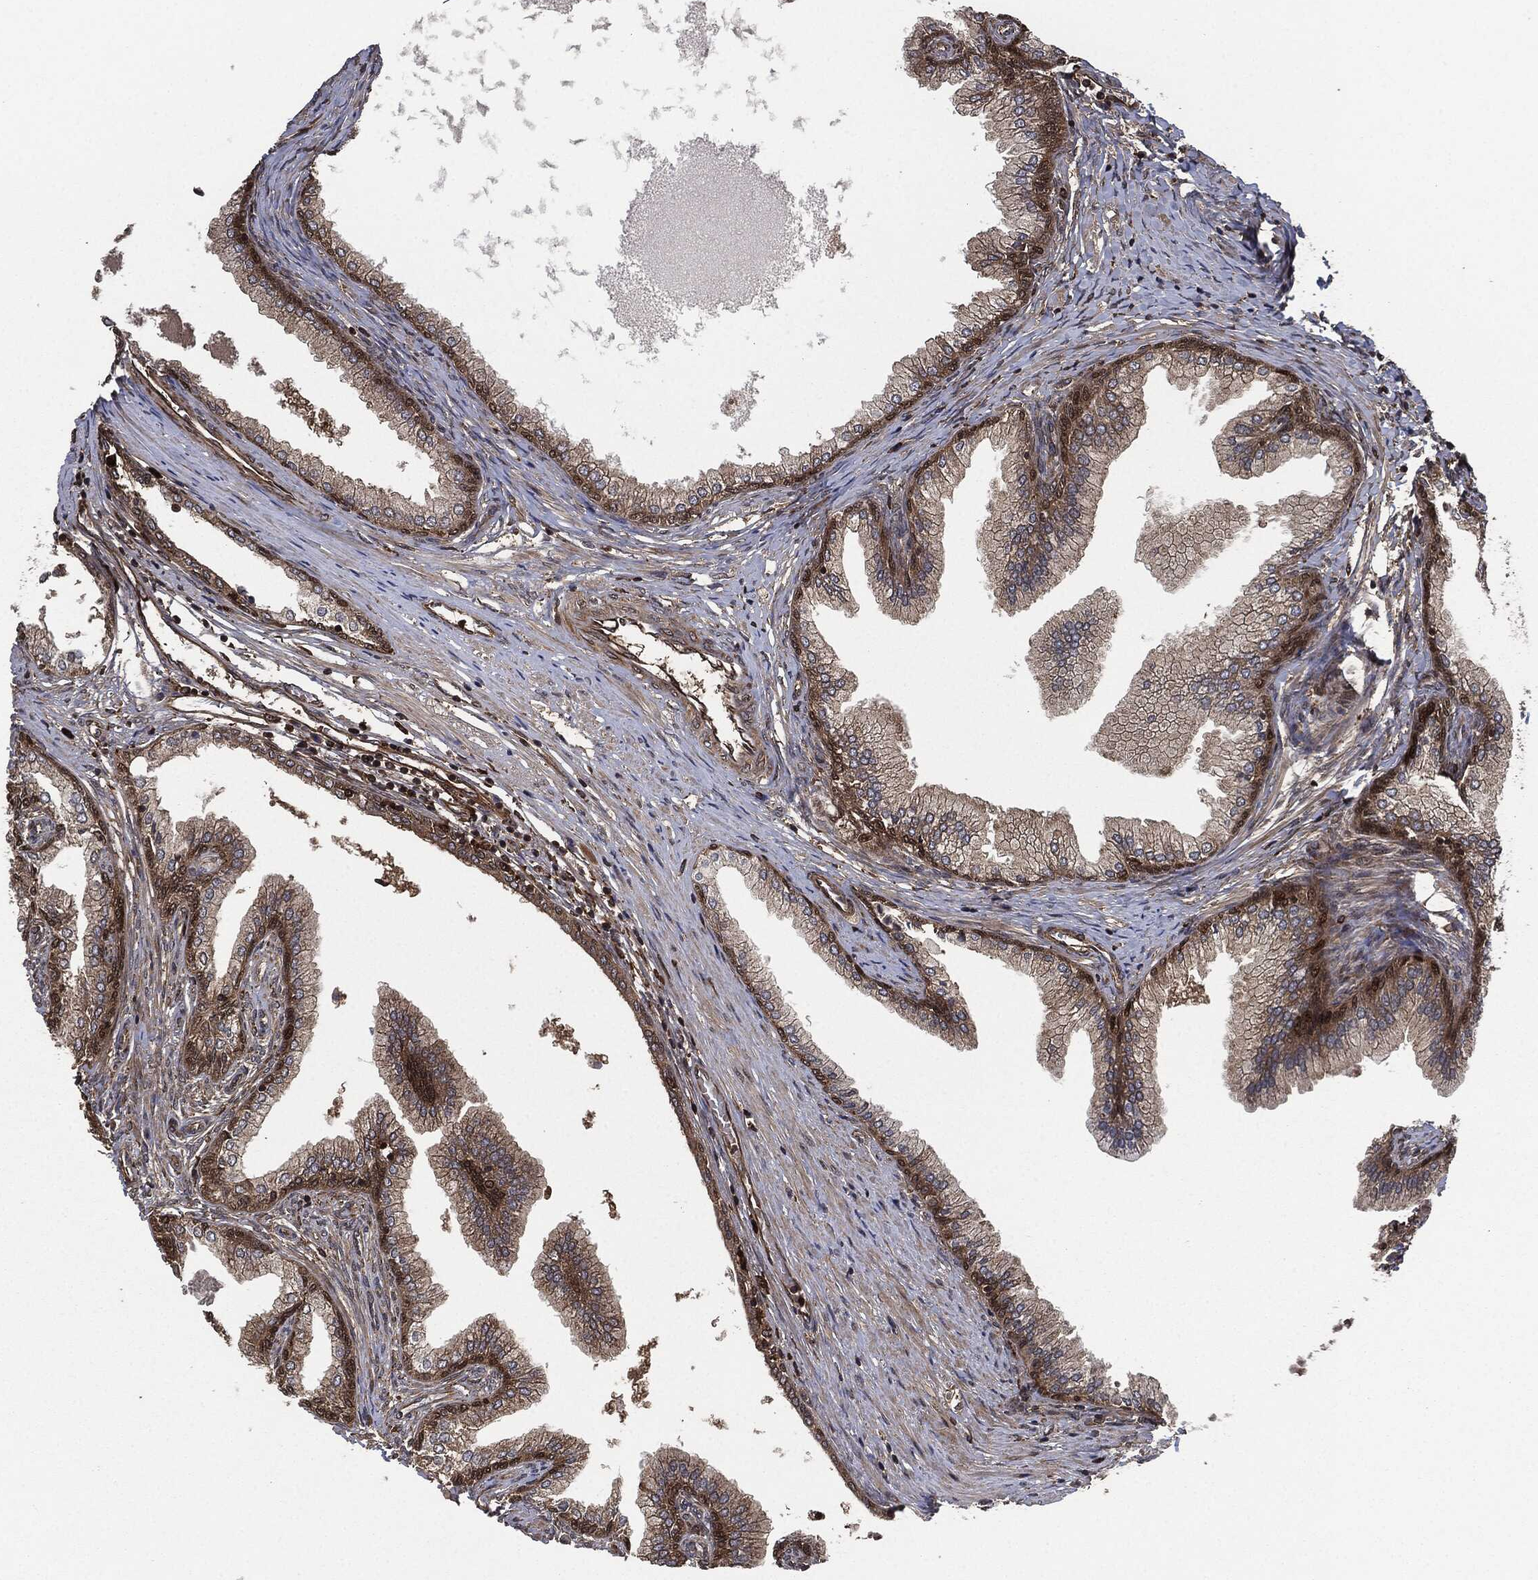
{"staining": {"intensity": "moderate", "quantity": ">75%", "location": "cytoplasmic/membranous"}, "tissue": "prostate cancer", "cell_type": "Tumor cells", "image_type": "cancer", "snomed": [{"axis": "morphology", "description": "Adenocarcinoma, Low grade"}, {"axis": "topography", "description": "Prostate and seminal vesicle, NOS"}], "caption": "Immunohistochemistry (DAB) staining of low-grade adenocarcinoma (prostate) displays moderate cytoplasmic/membranous protein positivity in about >75% of tumor cells.", "gene": "RAP1GDS1", "patient": {"sex": "male", "age": 61}}